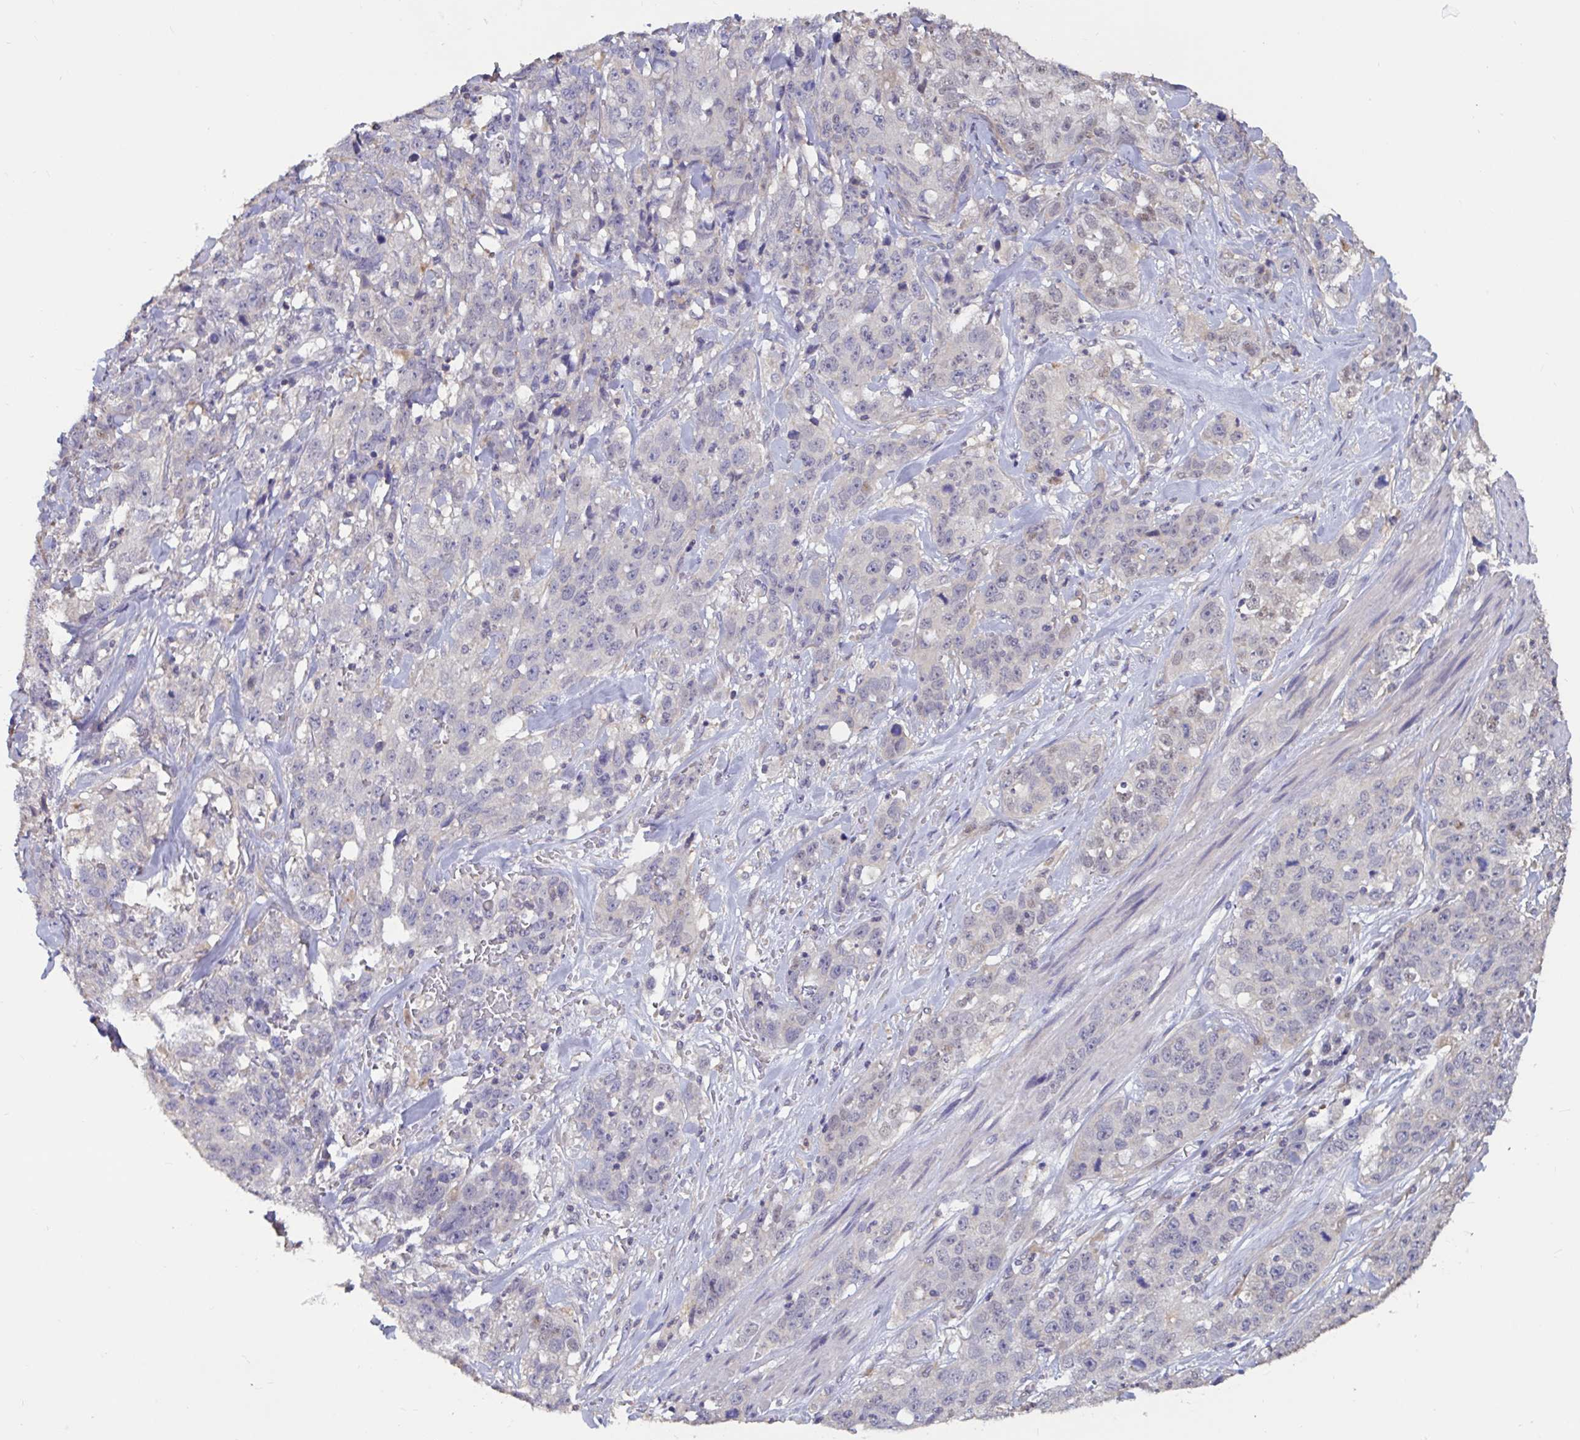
{"staining": {"intensity": "negative", "quantity": "none", "location": "none"}, "tissue": "stomach cancer", "cell_type": "Tumor cells", "image_type": "cancer", "snomed": [{"axis": "morphology", "description": "Adenocarcinoma, NOS"}, {"axis": "topography", "description": "Stomach"}], "caption": "High magnification brightfield microscopy of stomach cancer (adenocarcinoma) stained with DAB (3,3'-diaminobenzidine) (brown) and counterstained with hematoxylin (blue): tumor cells show no significant positivity.", "gene": "DDX39A", "patient": {"sex": "male", "age": 48}}